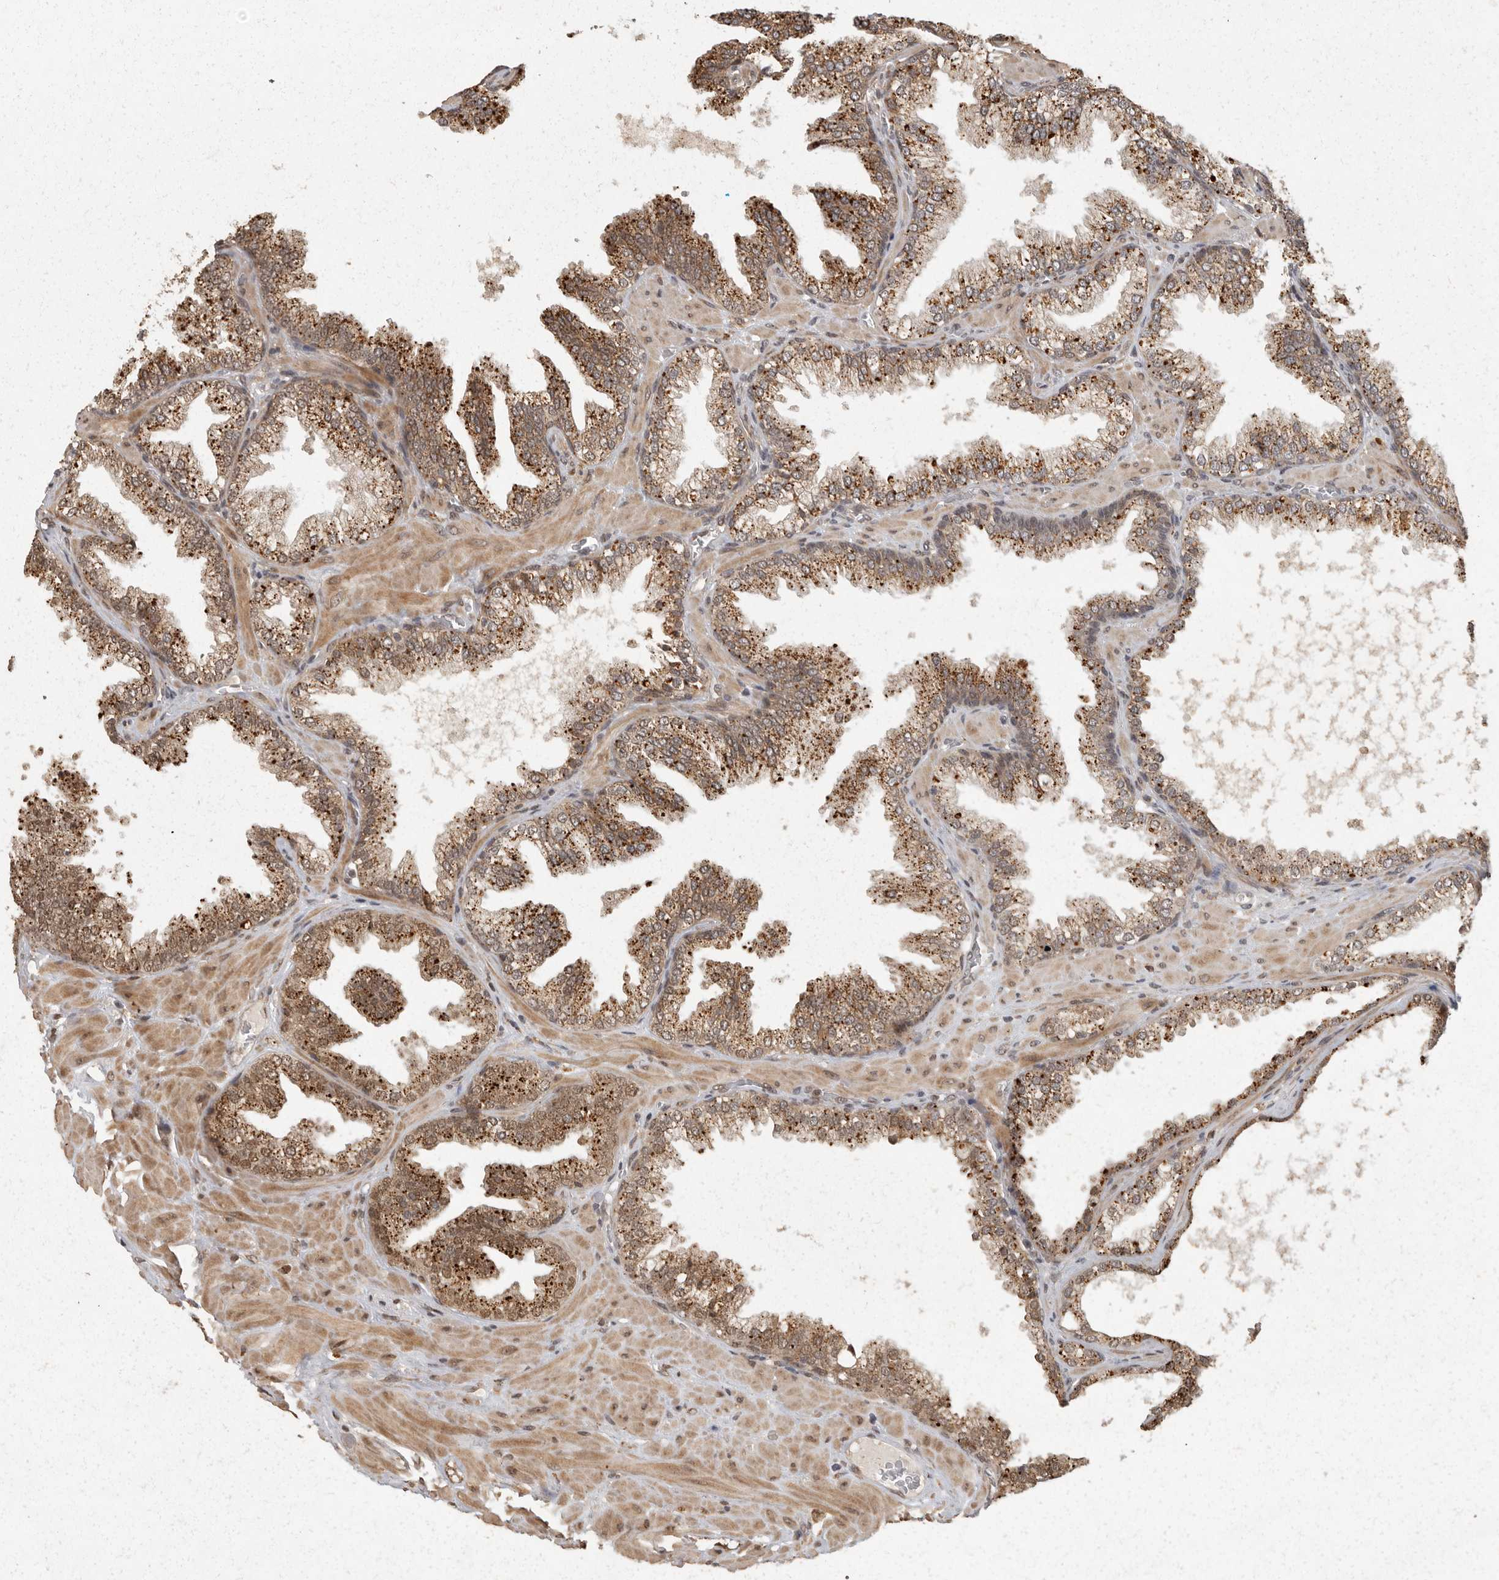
{"staining": {"intensity": "strong", "quantity": ">75%", "location": "cytoplasmic/membranous,nuclear"}, "tissue": "prostate cancer", "cell_type": "Tumor cells", "image_type": "cancer", "snomed": [{"axis": "morphology", "description": "Adenocarcinoma, Low grade"}, {"axis": "topography", "description": "Prostate"}], "caption": "A histopathology image of human adenocarcinoma (low-grade) (prostate) stained for a protein reveals strong cytoplasmic/membranous and nuclear brown staining in tumor cells.", "gene": "ZNF83", "patient": {"sex": "male", "age": 62}}